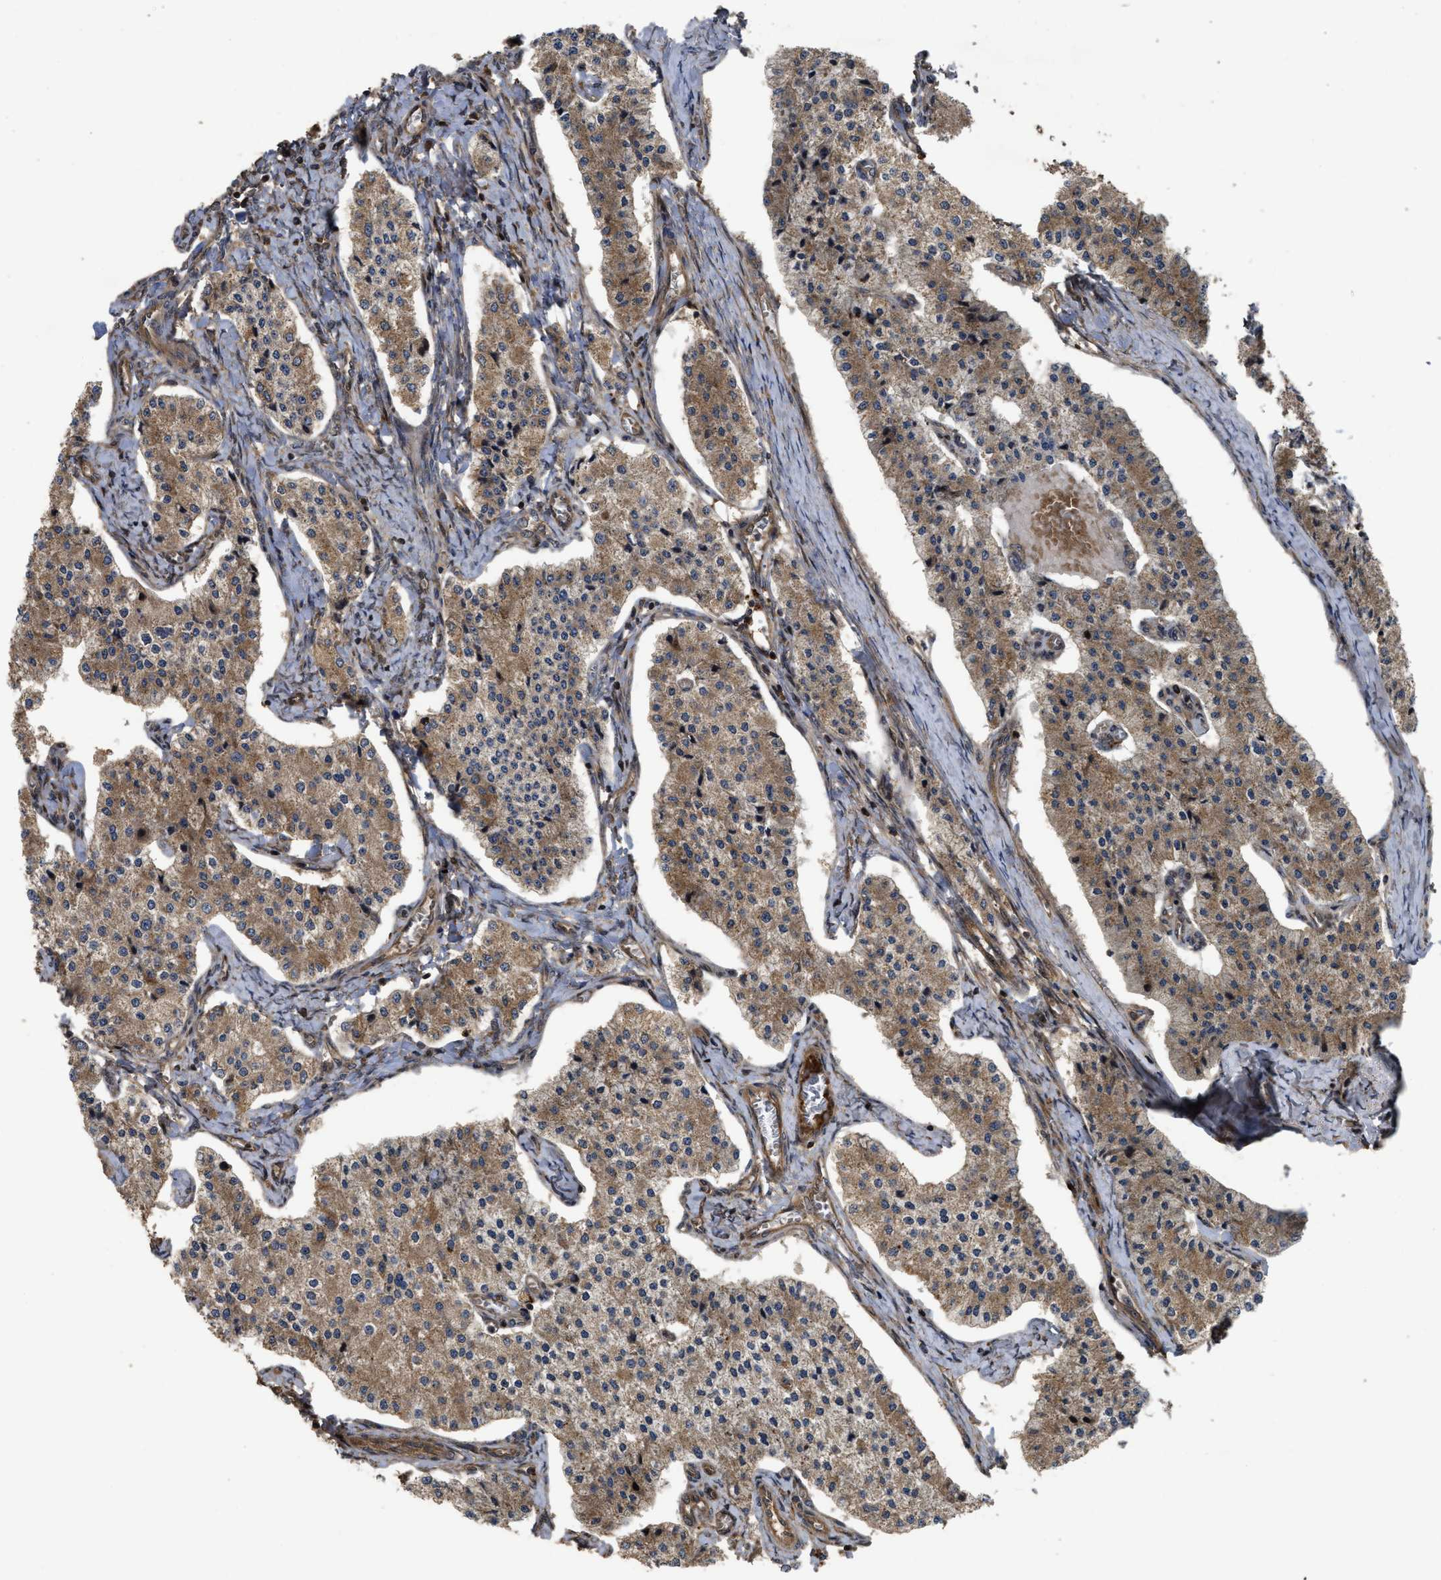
{"staining": {"intensity": "moderate", "quantity": ">75%", "location": "cytoplasmic/membranous"}, "tissue": "carcinoid", "cell_type": "Tumor cells", "image_type": "cancer", "snomed": [{"axis": "morphology", "description": "Carcinoid, malignant, NOS"}, {"axis": "topography", "description": "Colon"}], "caption": "Immunohistochemistry (IHC) image of carcinoid (malignant) stained for a protein (brown), which reveals medium levels of moderate cytoplasmic/membranous staining in approximately >75% of tumor cells.", "gene": "CBR3", "patient": {"sex": "female", "age": 52}}